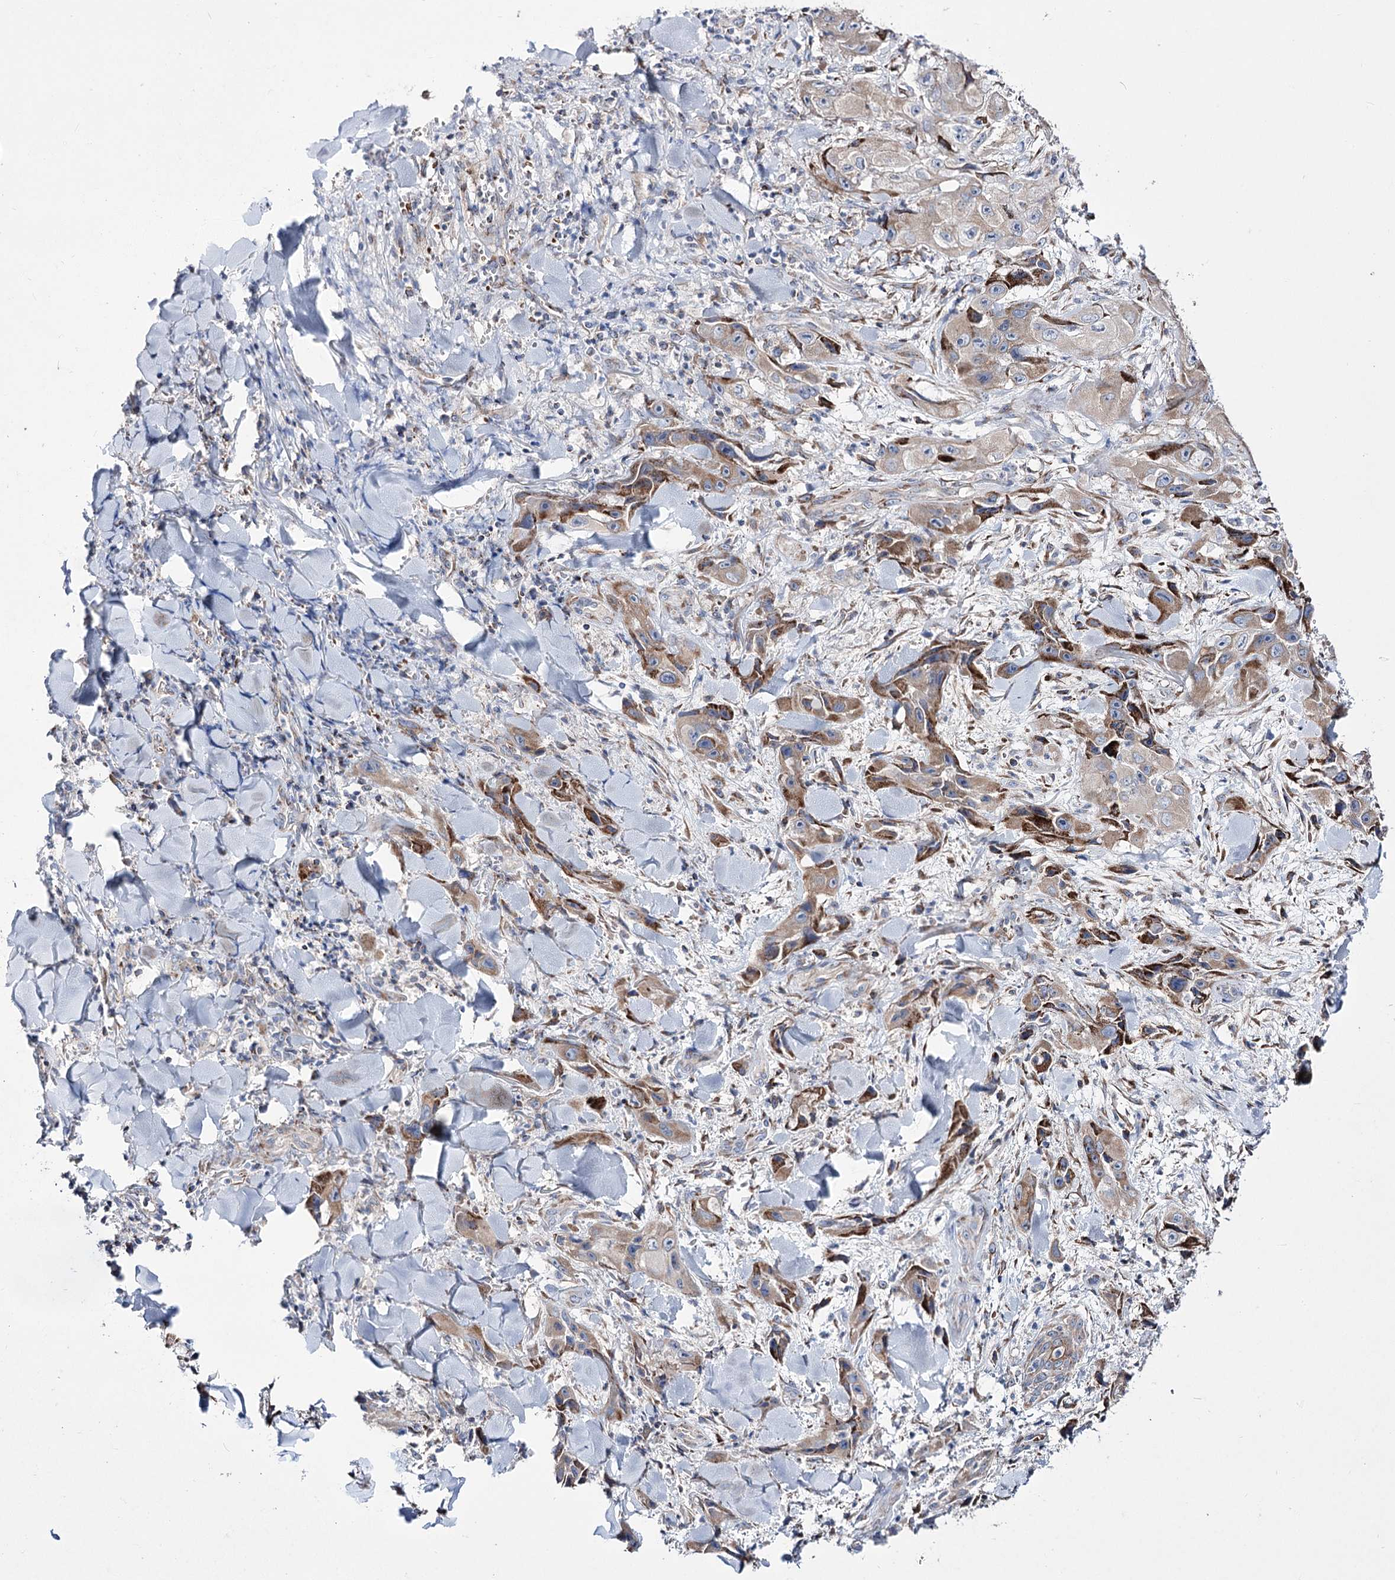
{"staining": {"intensity": "moderate", "quantity": "<25%", "location": "cytoplasmic/membranous"}, "tissue": "skin cancer", "cell_type": "Tumor cells", "image_type": "cancer", "snomed": [{"axis": "morphology", "description": "Squamous cell carcinoma, NOS"}, {"axis": "topography", "description": "Skin"}, {"axis": "topography", "description": "Subcutis"}], "caption": "A brown stain shows moderate cytoplasmic/membranous positivity of a protein in skin squamous cell carcinoma tumor cells.", "gene": "OSBPL5", "patient": {"sex": "male", "age": 73}}